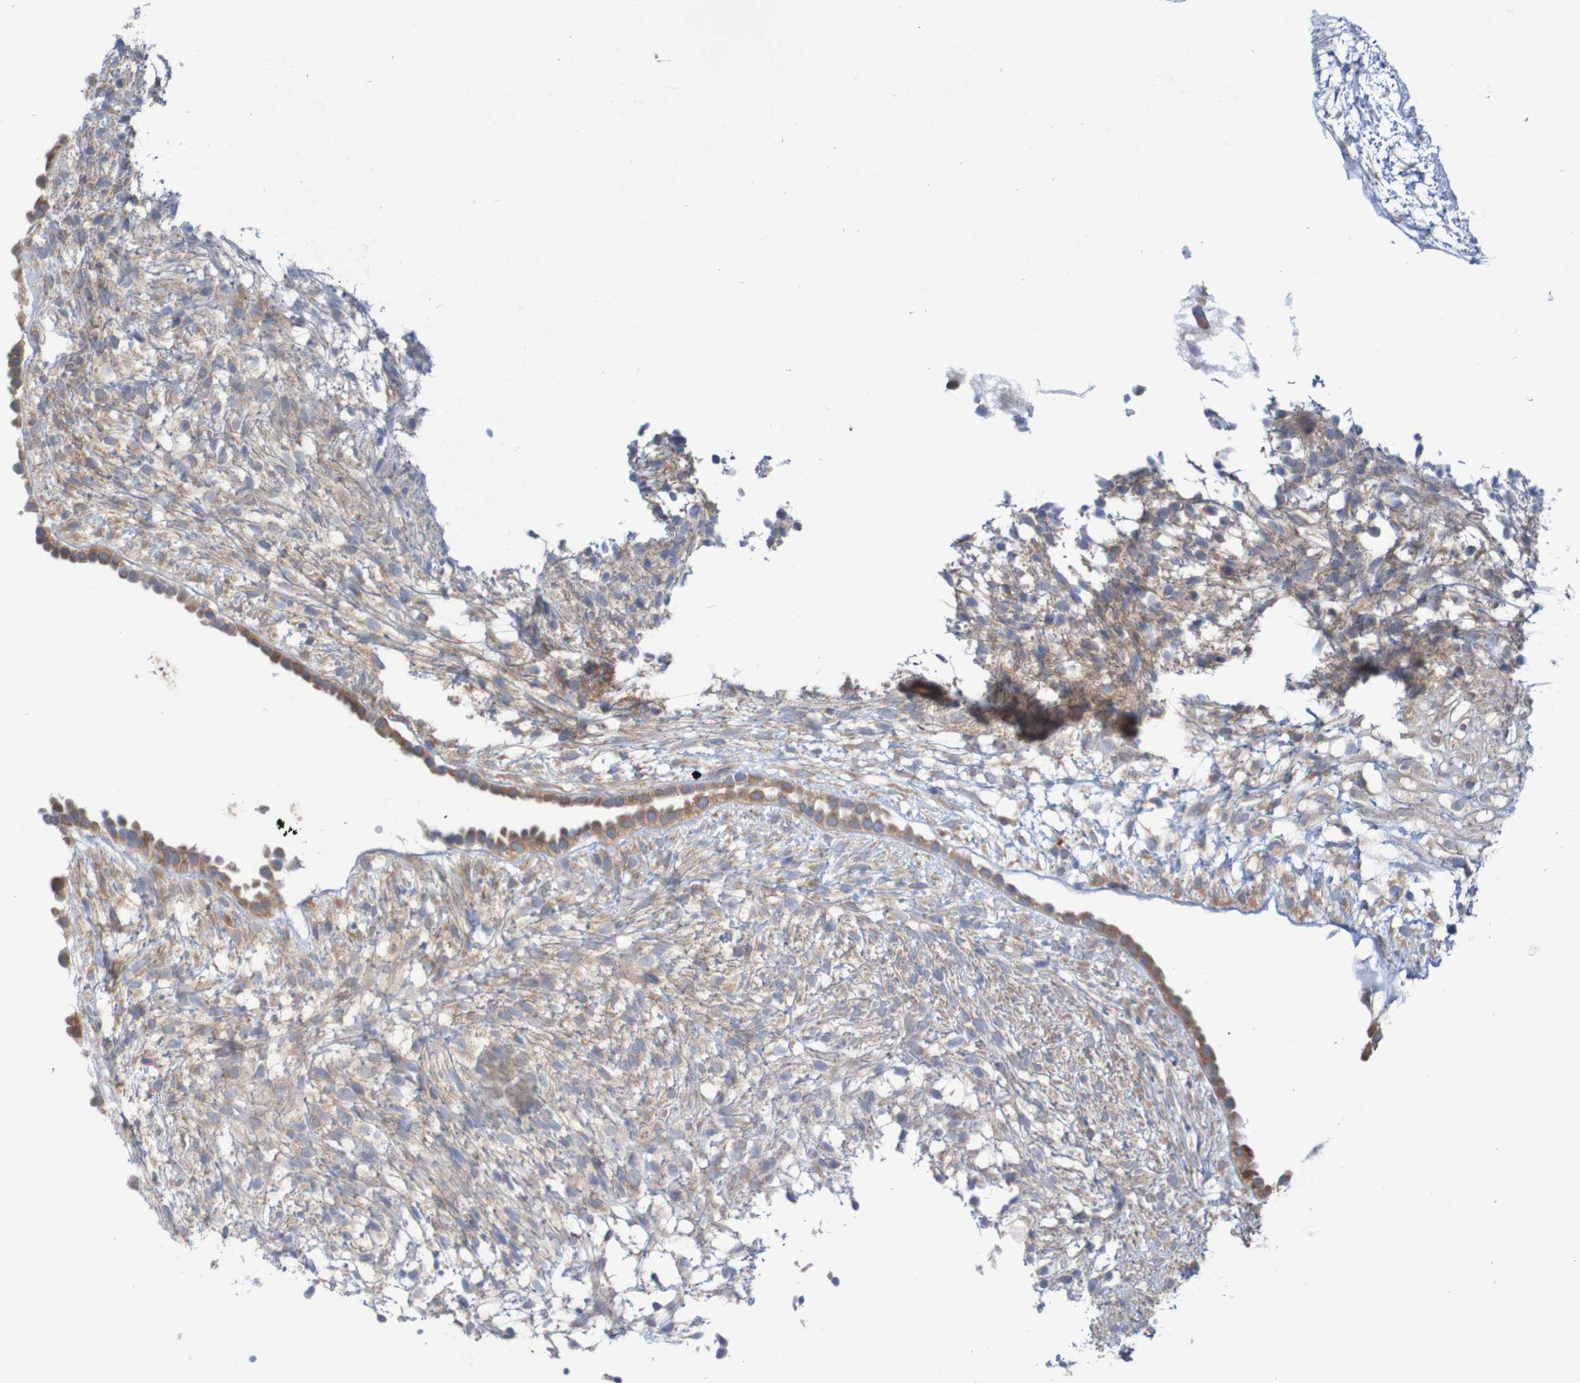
{"staining": {"intensity": "weak", "quantity": "25%-75%", "location": "cytoplasmic/membranous"}, "tissue": "ovary", "cell_type": "Ovarian stroma cells", "image_type": "normal", "snomed": [{"axis": "morphology", "description": "Normal tissue, NOS"}, {"axis": "morphology", "description": "Cyst, NOS"}, {"axis": "topography", "description": "Ovary"}], "caption": "Ovarian stroma cells display weak cytoplasmic/membranous staining in about 25%-75% of cells in normal ovary. The staining was performed using DAB to visualize the protein expression in brown, while the nuclei were stained in blue with hematoxylin (Magnification: 20x).", "gene": "PARP4", "patient": {"sex": "female", "age": 18}}